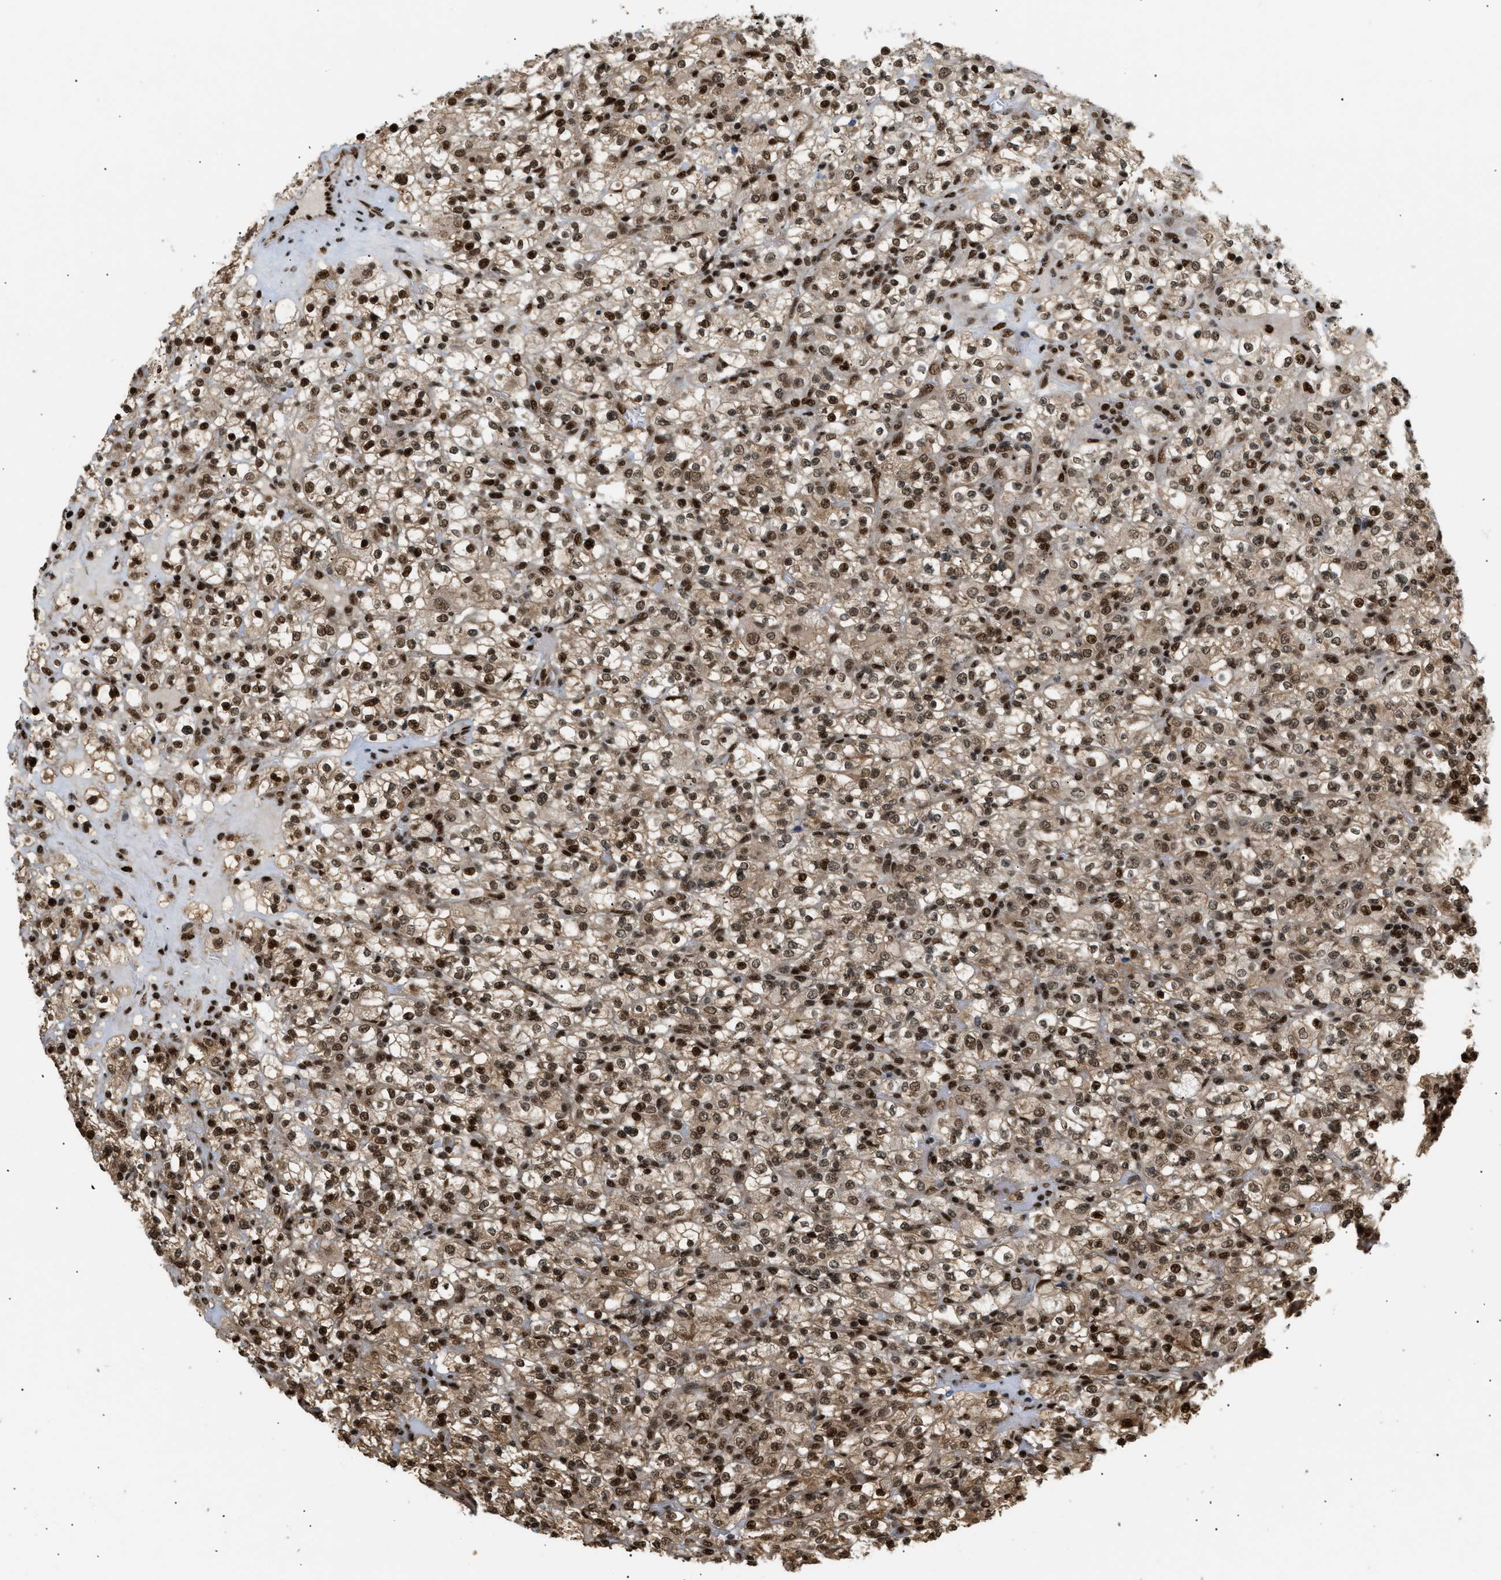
{"staining": {"intensity": "strong", "quantity": ">75%", "location": "cytoplasmic/membranous,nuclear"}, "tissue": "renal cancer", "cell_type": "Tumor cells", "image_type": "cancer", "snomed": [{"axis": "morphology", "description": "Normal tissue, NOS"}, {"axis": "morphology", "description": "Adenocarcinoma, NOS"}, {"axis": "topography", "description": "Kidney"}], "caption": "Immunohistochemistry (IHC) of human renal adenocarcinoma demonstrates high levels of strong cytoplasmic/membranous and nuclear staining in about >75% of tumor cells.", "gene": "RBM5", "patient": {"sex": "female", "age": 72}}